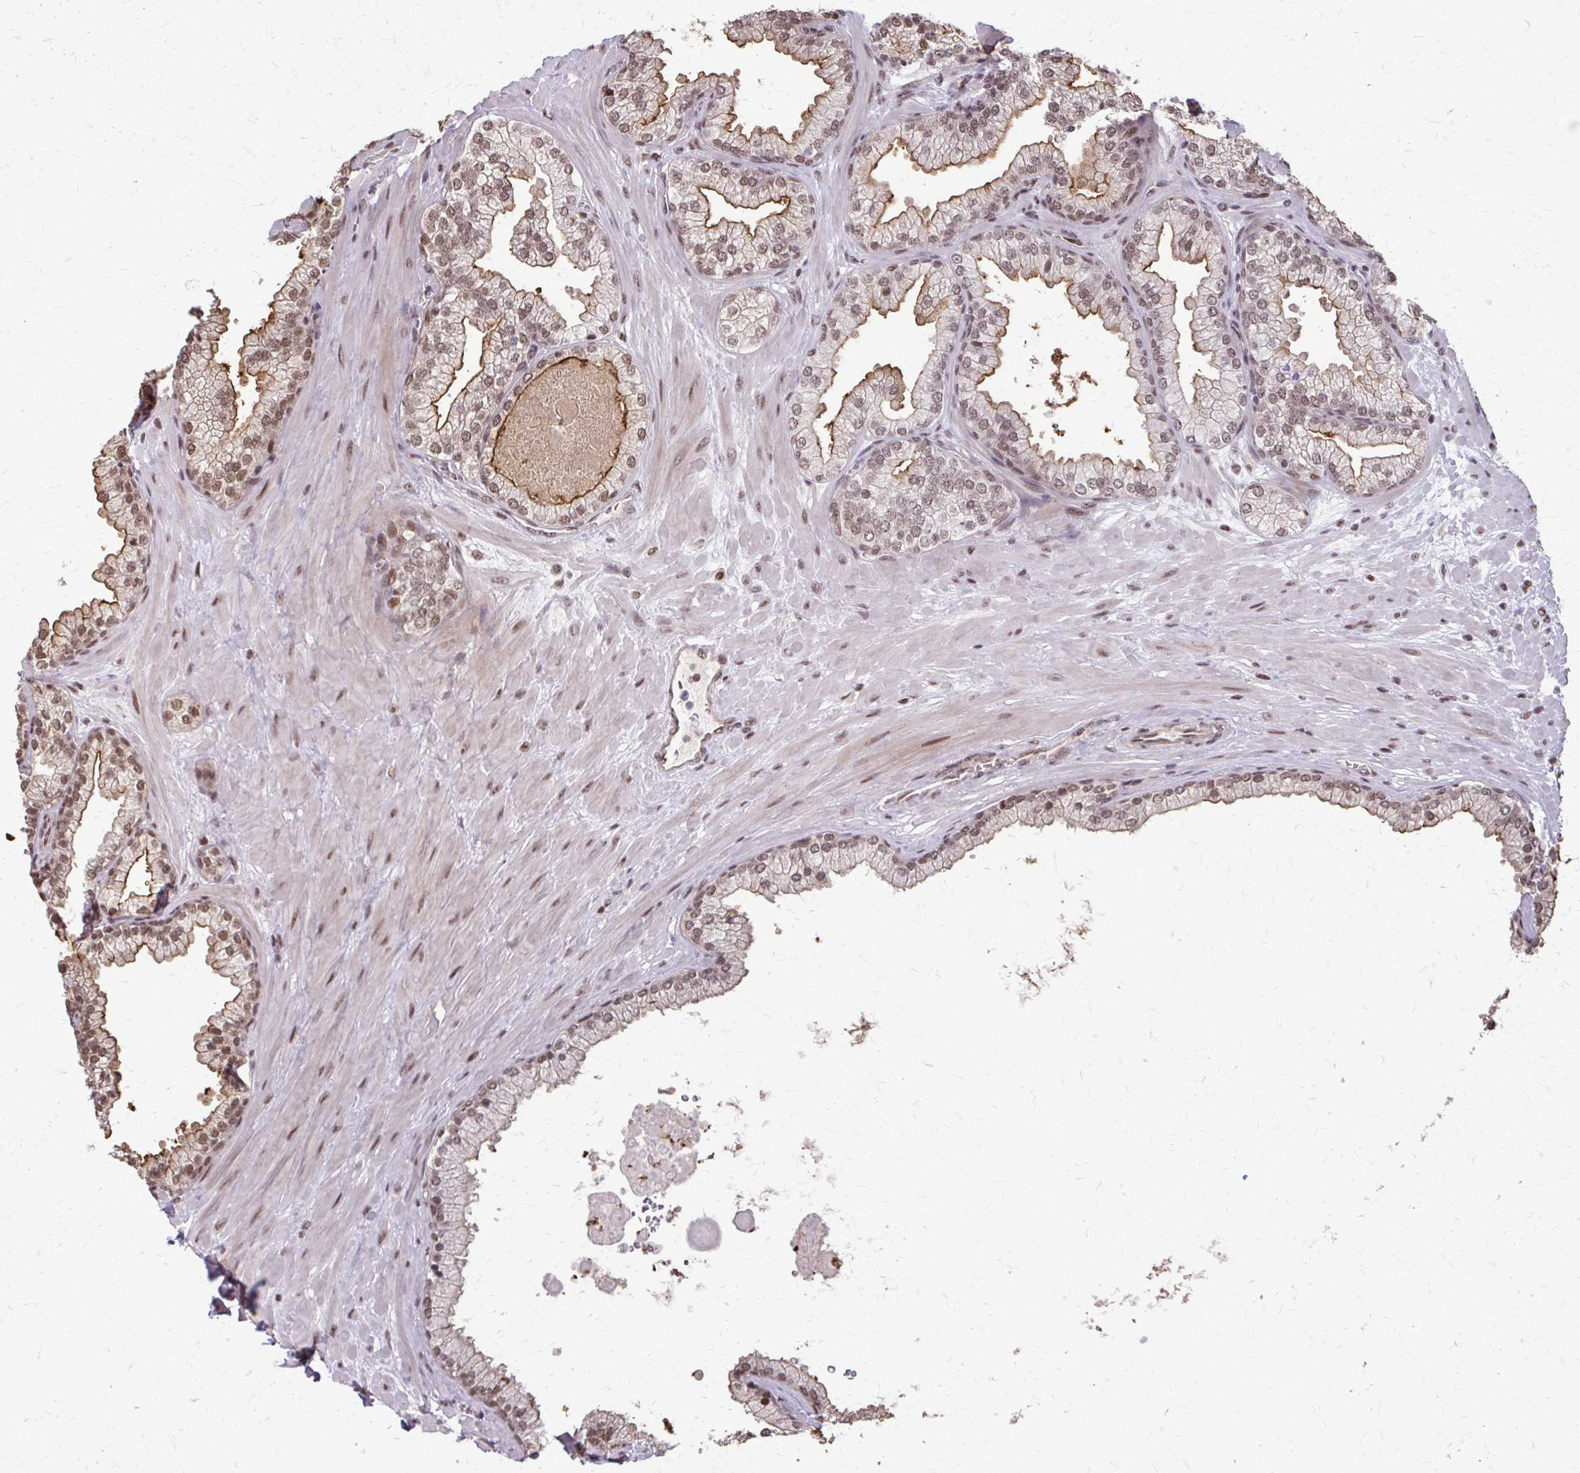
{"staining": {"intensity": "moderate", "quantity": ">75%", "location": "cytoplasmic/membranous,nuclear"}, "tissue": "prostate", "cell_type": "Glandular cells", "image_type": "normal", "snomed": [{"axis": "morphology", "description": "Normal tissue, NOS"}, {"axis": "topography", "description": "Prostate"}, {"axis": "topography", "description": "Peripheral nerve tissue"}], "caption": "Prostate stained with a brown dye shows moderate cytoplasmic/membranous,nuclear positive positivity in approximately >75% of glandular cells.", "gene": "SS18", "patient": {"sex": "male", "age": 61}}